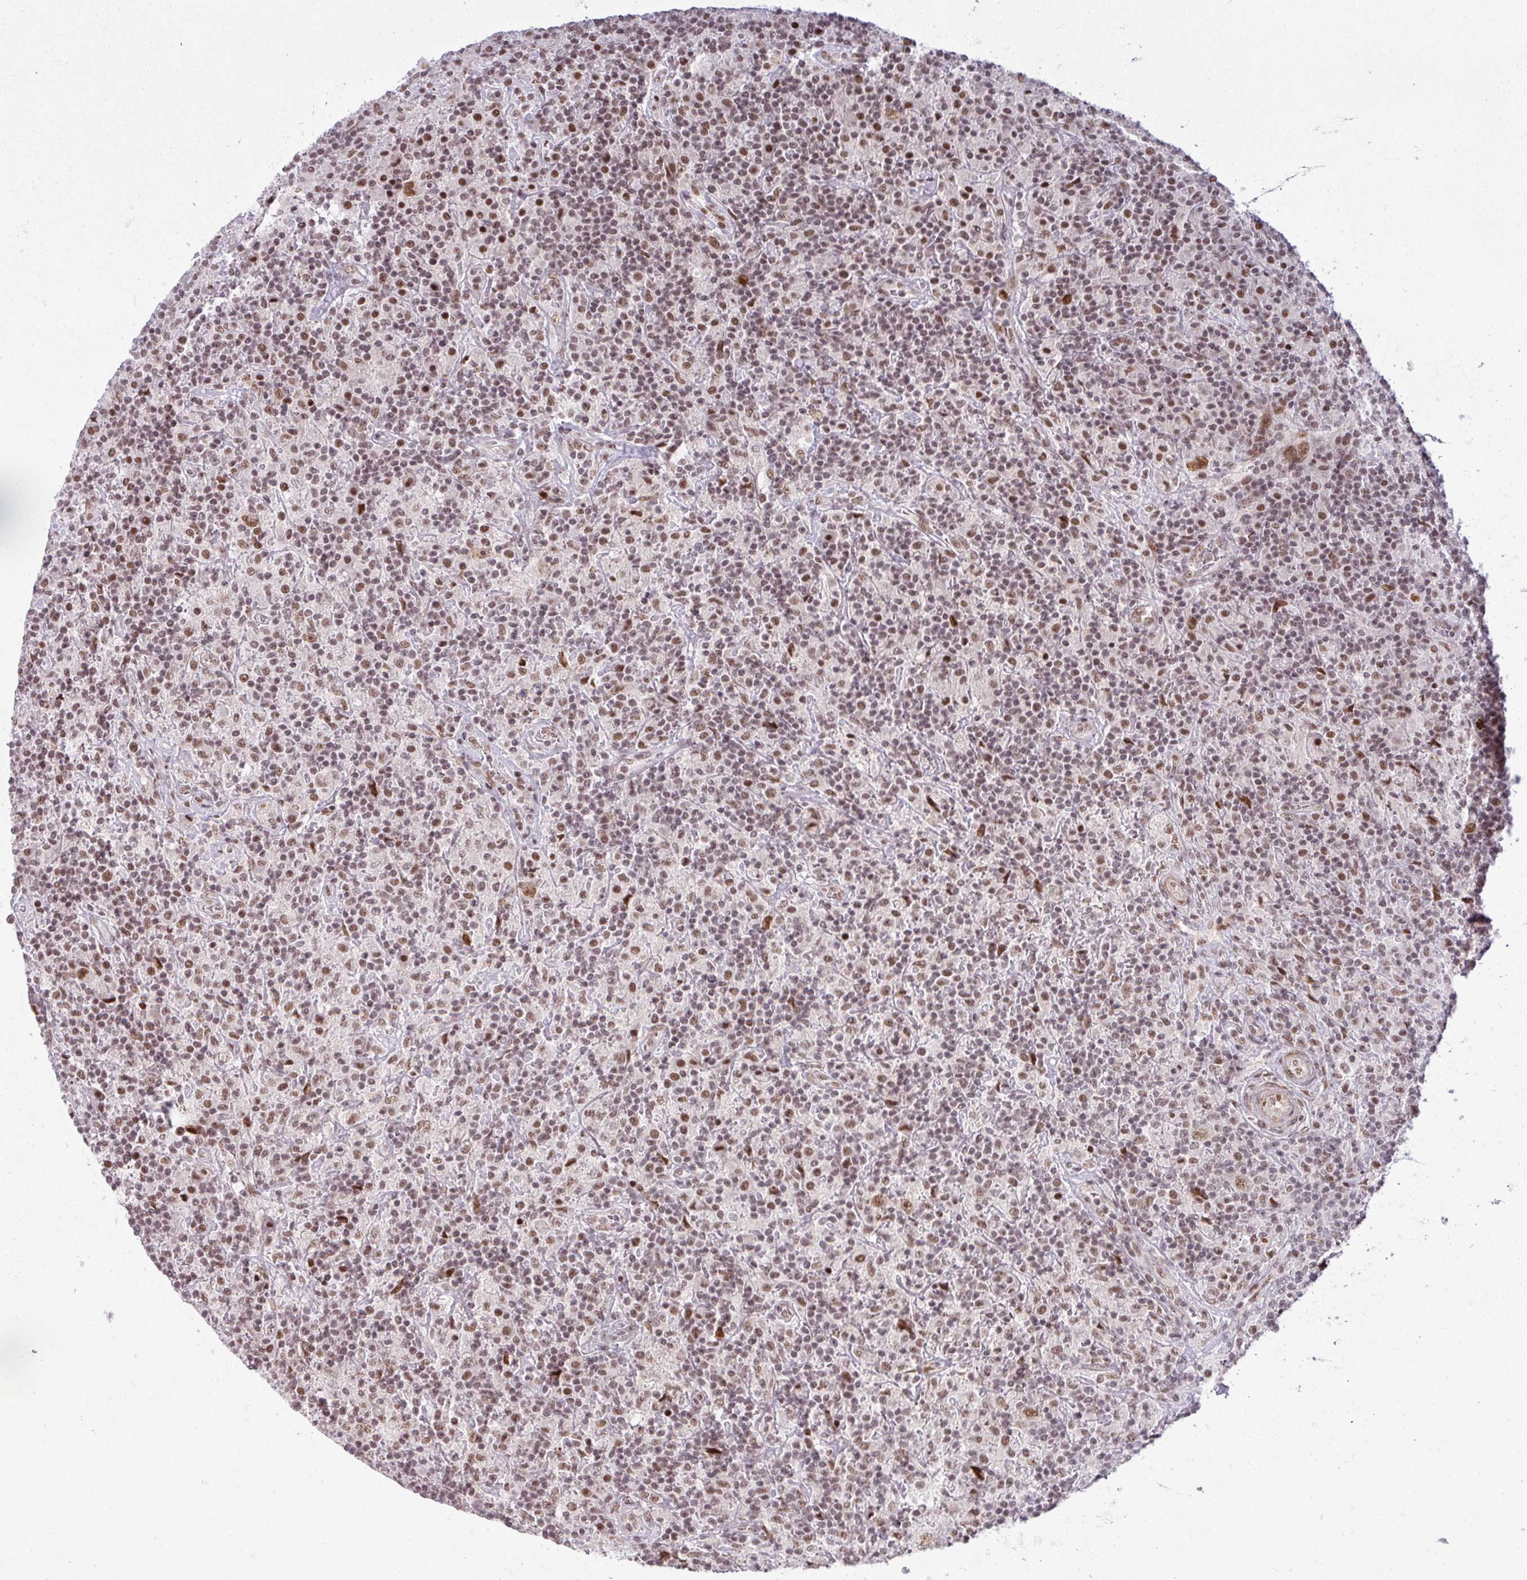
{"staining": {"intensity": "moderate", "quantity": ">75%", "location": "nuclear"}, "tissue": "lymphoma", "cell_type": "Tumor cells", "image_type": "cancer", "snomed": [{"axis": "morphology", "description": "Hodgkin's disease, NOS"}, {"axis": "topography", "description": "Lymph node"}], "caption": "Immunohistochemistry (IHC) (DAB (3,3'-diaminobenzidine)) staining of Hodgkin's disease shows moderate nuclear protein staining in approximately >75% of tumor cells. (DAB (3,3'-diaminobenzidine) IHC with brightfield microscopy, high magnification).", "gene": "PTPN20", "patient": {"sex": "male", "age": 70}}